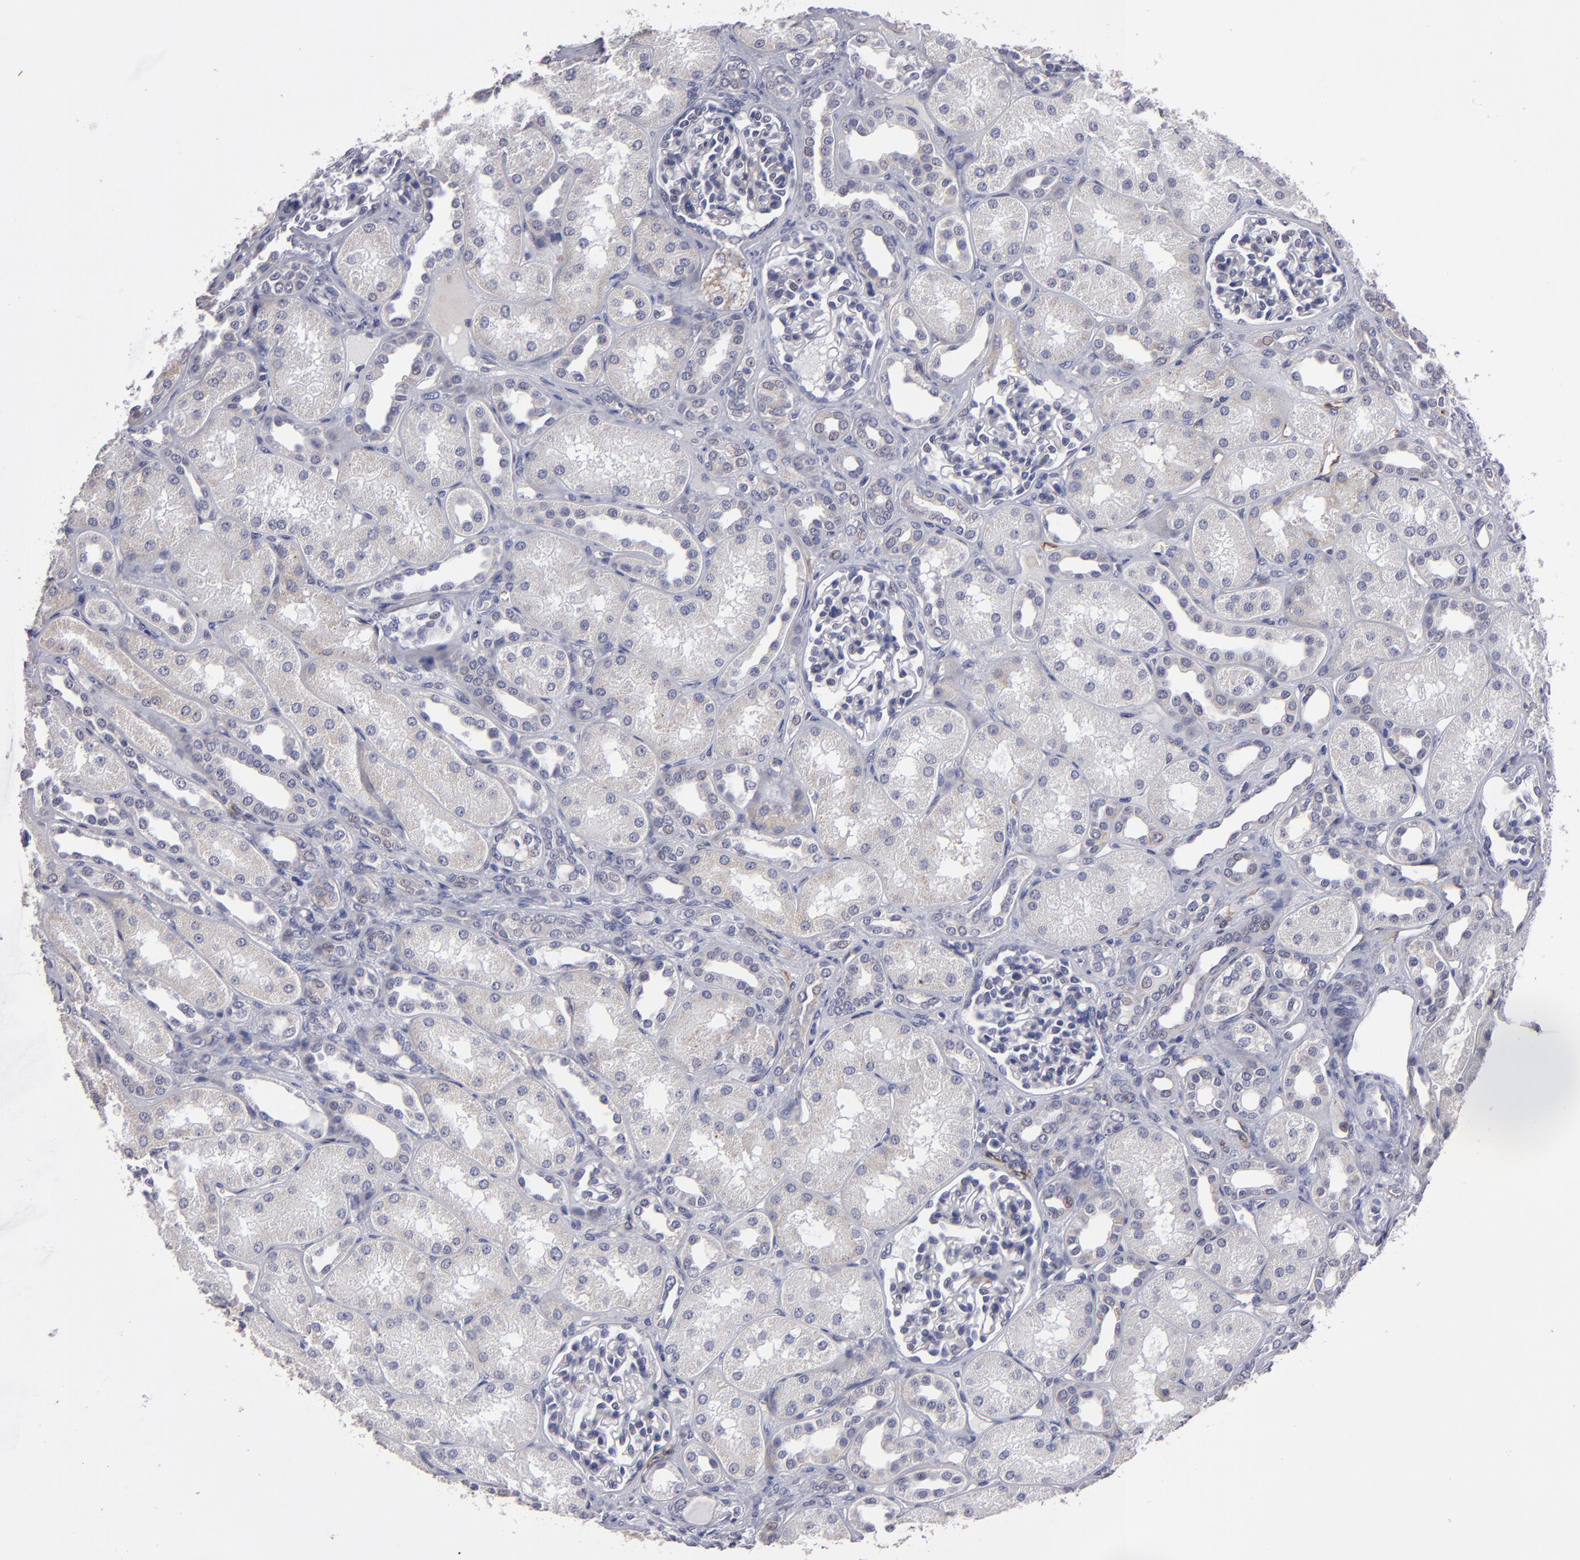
{"staining": {"intensity": "negative", "quantity": "none", "location": "none"}, "tissue": "kidney", "cell_type": "Cells in glomeruli", "image_type": "normal", "snomed": [{"axis": "morphology", "description": "Normal tissue, NOS"}, {"axis": "topography", "description": "Kidney"}], "caption": "Protein analysis of unremarkable kidney exhibits no significant positivity in cells in glomeruli. (DAB (3,3'-diaminobenzidine) immunohistochemistry with hematoxylin counter stain).", "gene": "ZNF175", "patient": {"sex": "male", "age": 7}}